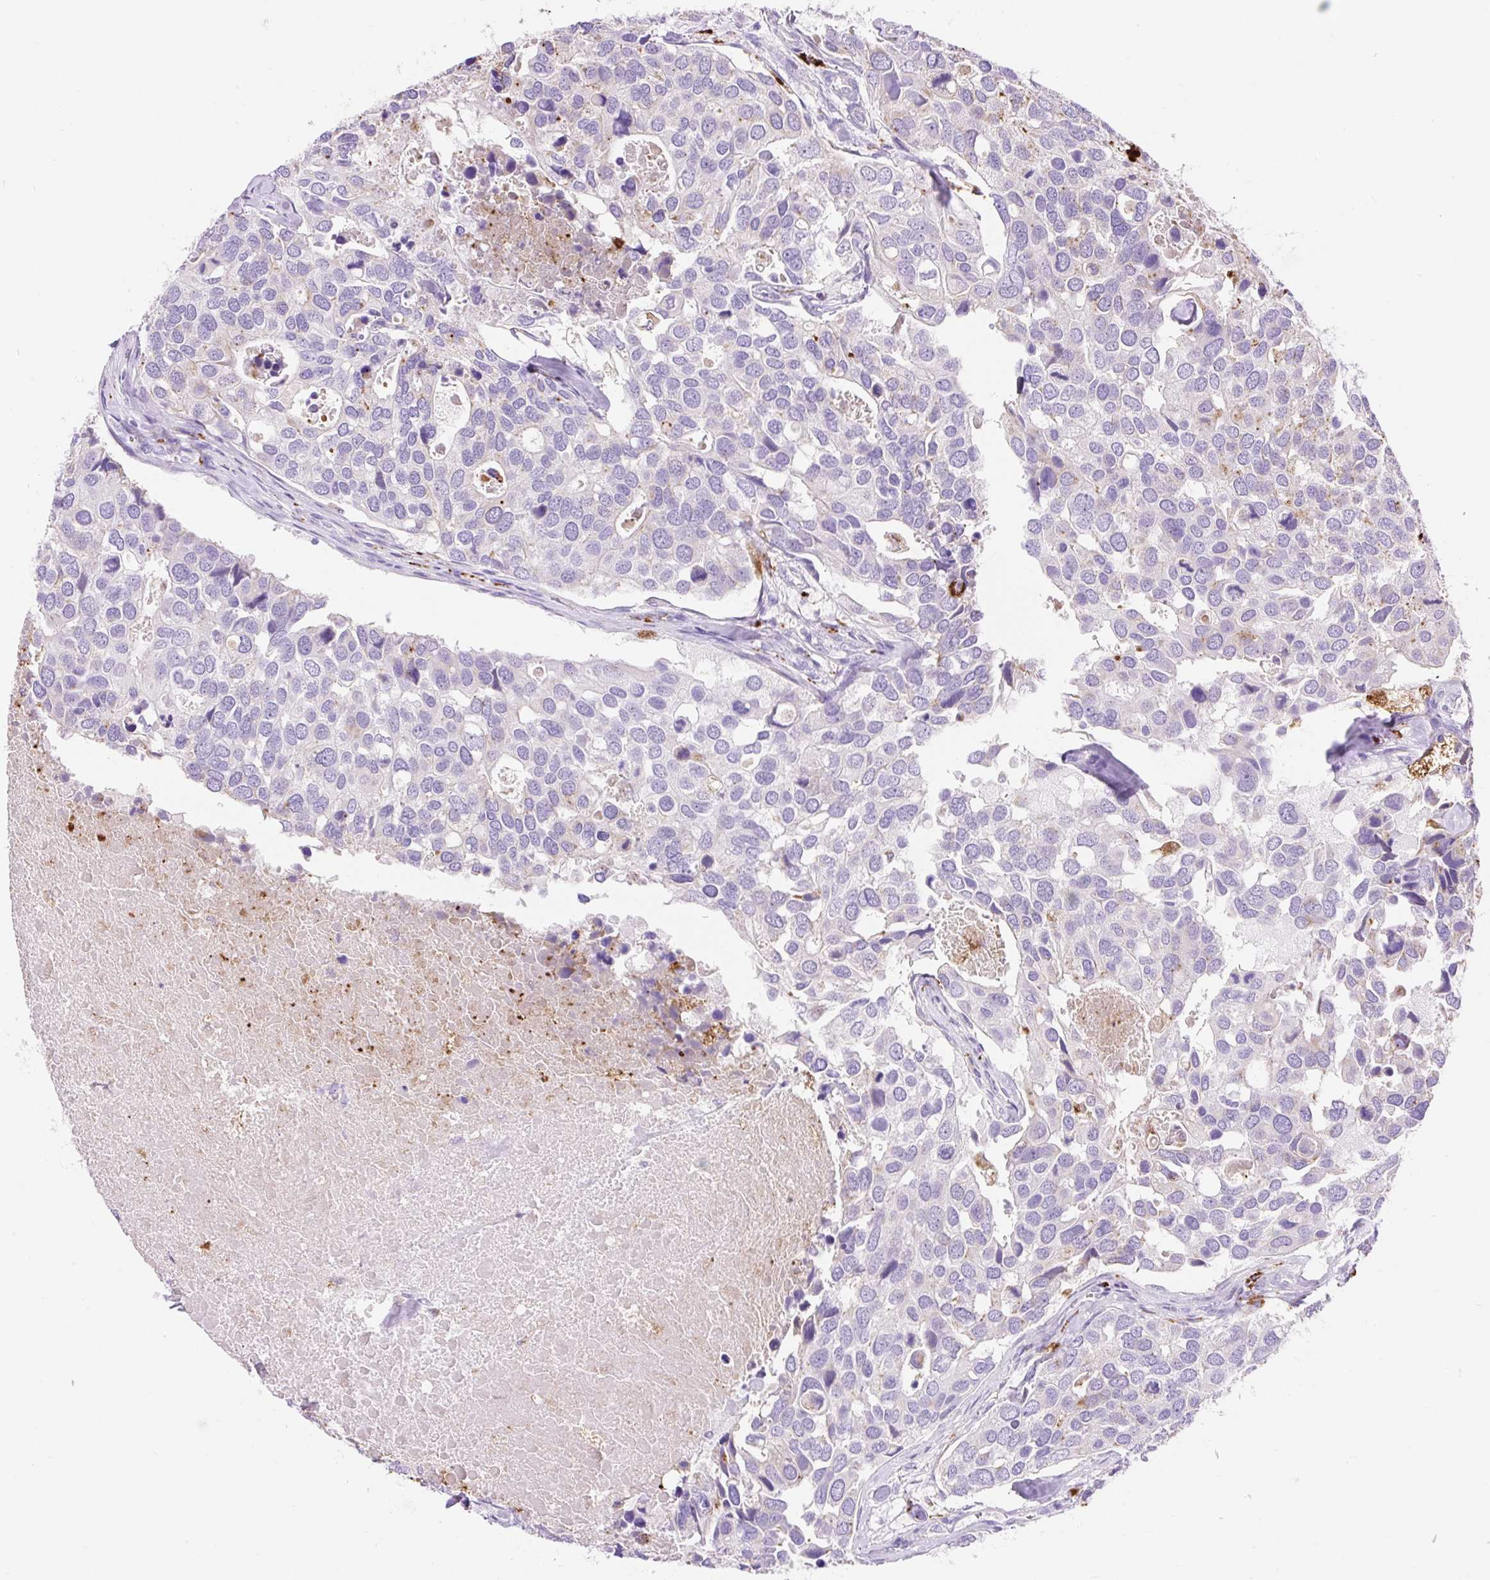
{"staining": {"intensity": "negative", "quantity": "none", "location": "none"}, "tissue": "breast cancer", "cell_type": "Tumor cells", "image_type": "cancer", "snomed": [{"axis": "morphology", "description": "Duct carcinoma"}, {"axis": "topography", "description": "Breast"}], "caption": "This photomicrograph is of breast cancer stained with IHC to label a protein in brown with the nuclei are counter-stained blue. There is no expression in tumor cells.", "gene": "HEXB", "patient": {"sex": "female", "age": 83}}